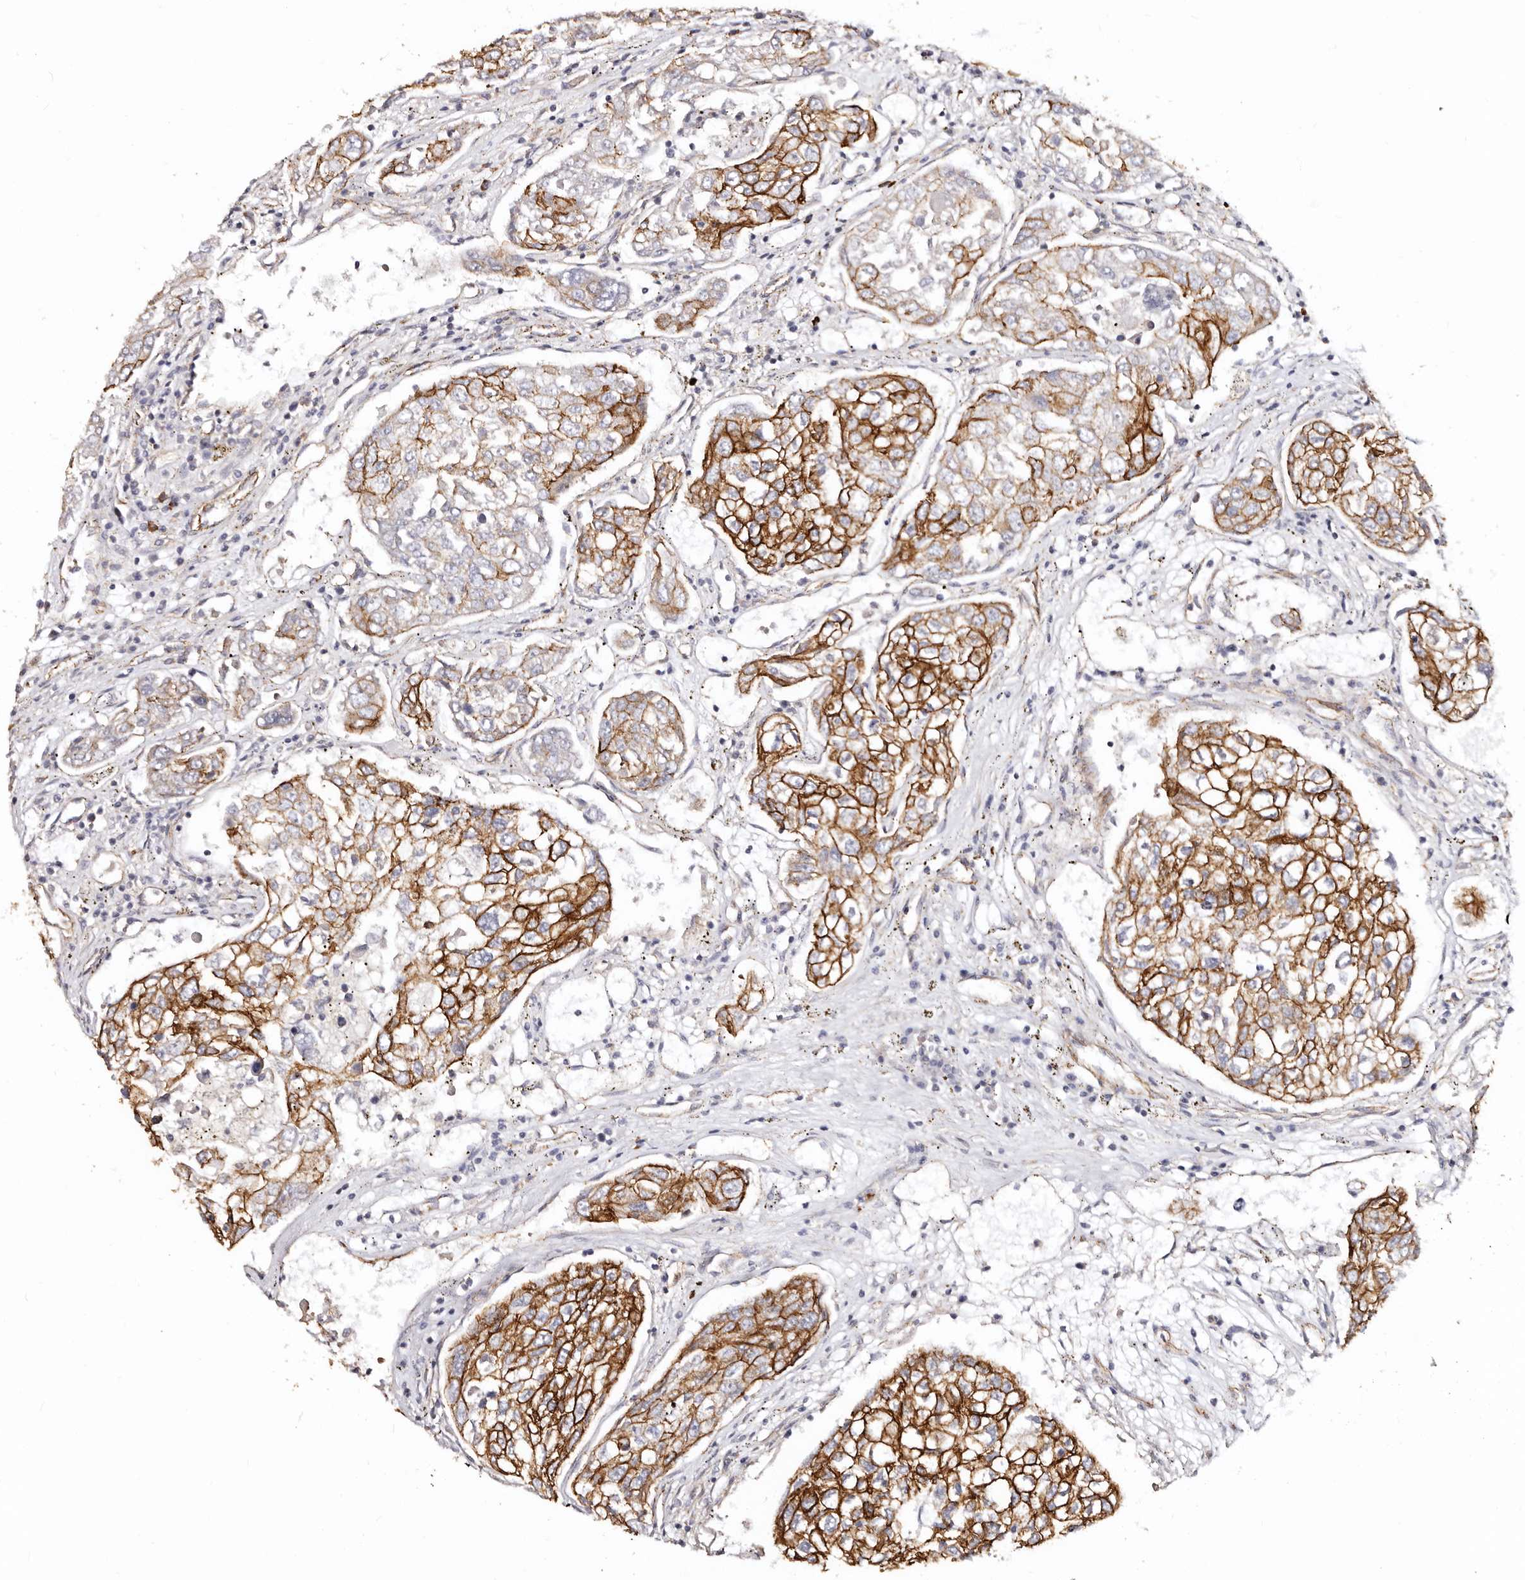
{"staining": {"intensity": "strong", "quantity": ">75%", "location": "cytoplasmic/membranous"}, "tissue": "urothelial cancer", "cell_type": "Tumor cells", "image_type": "cancer", "snomed": [{"axis": "morphology", "description": "Urothelial carcinoma, High grade"}, {"axis": "topography", "description": "Lymph node"}, {"axis": "topography", "description": "Urinary bladder"}], "caption": "Tumor cells display high levels of strong cytoplasmic/membranous expression in about >75% of cells in human high-grade urothelial carcinoma.", "gene": "CTNNB1", "patient": {"sex": "male", "age": 51}}